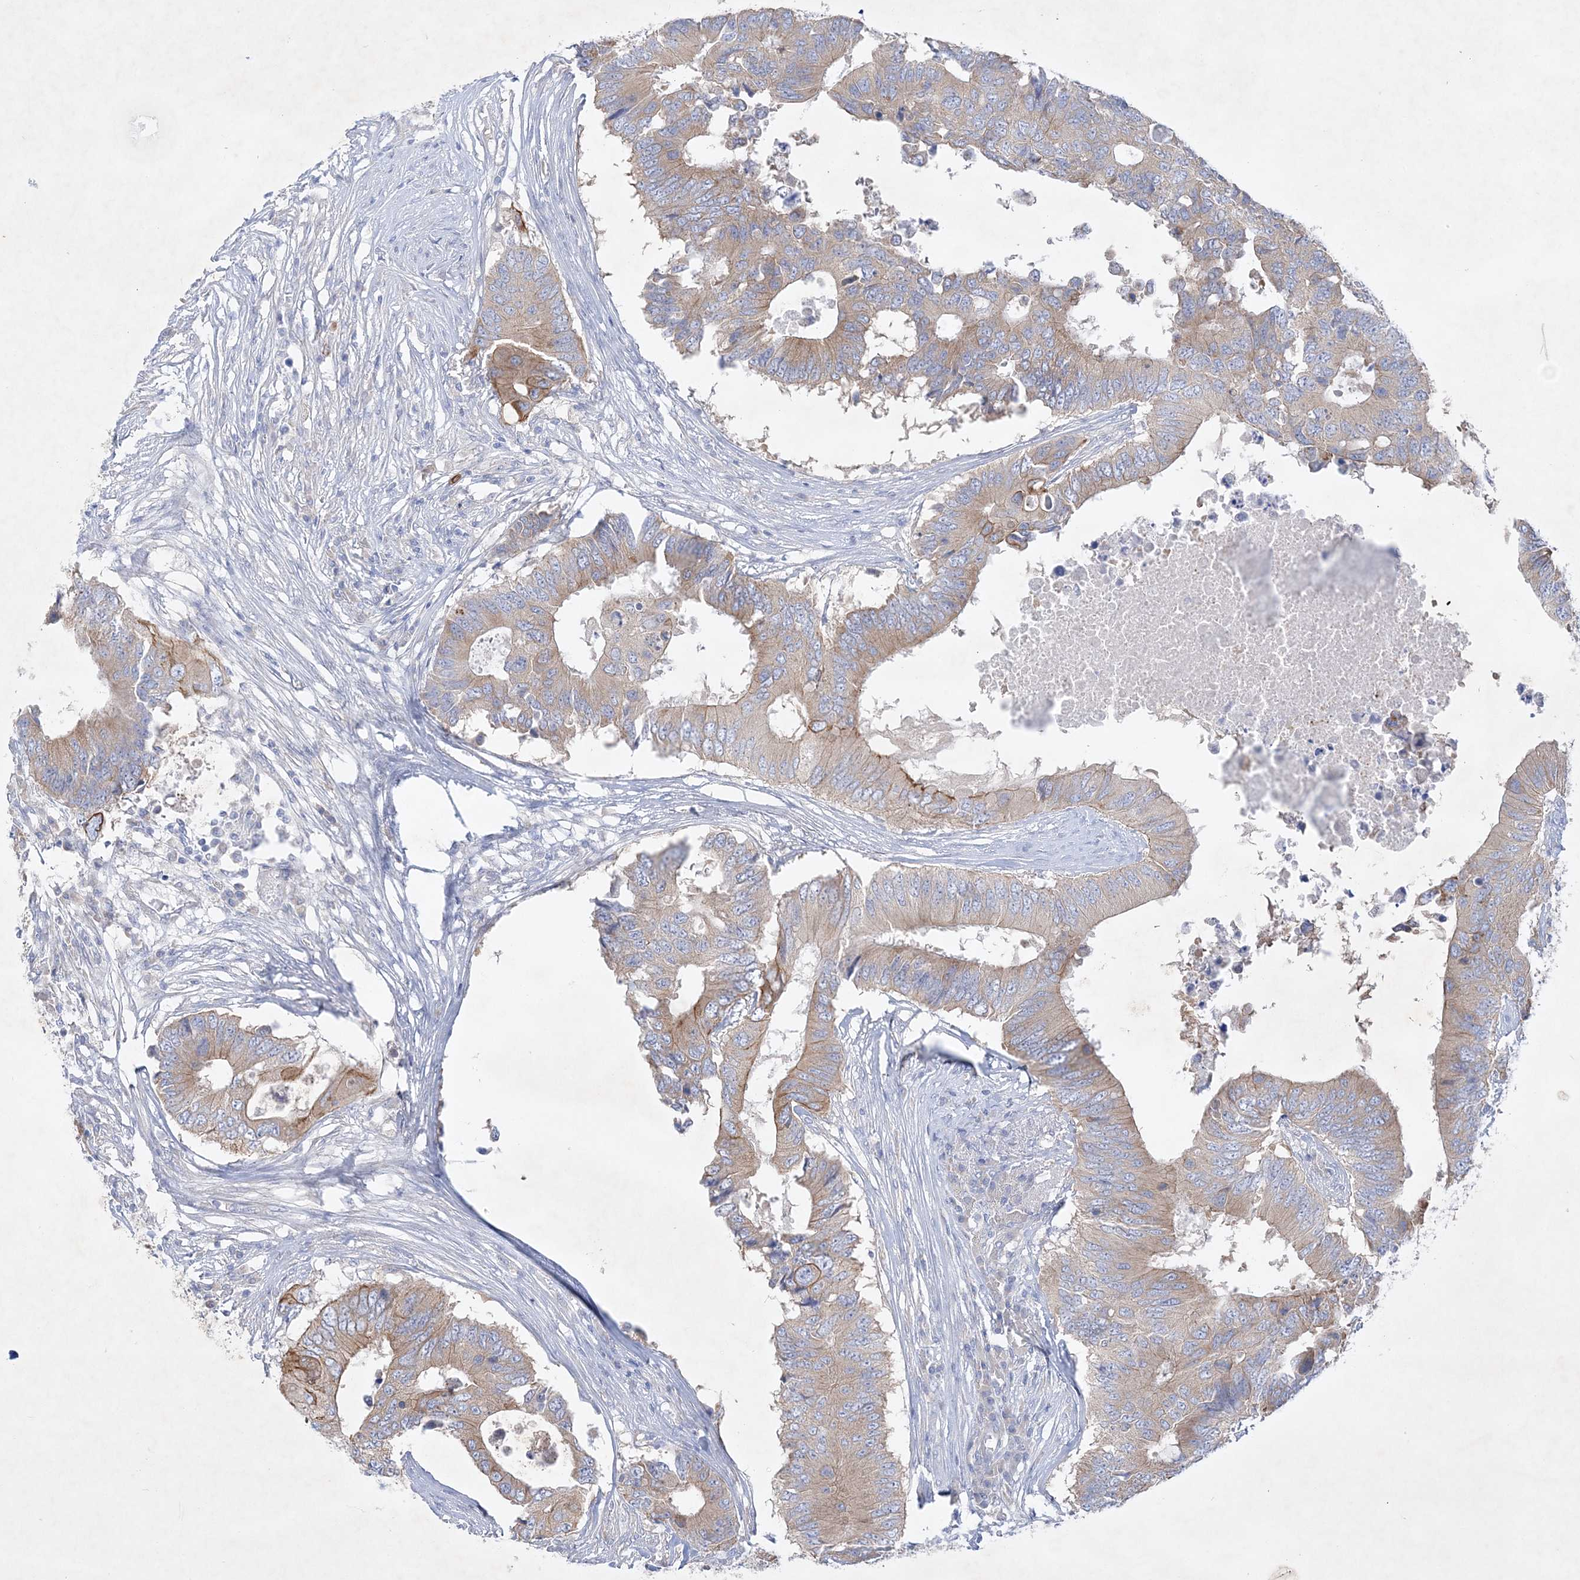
{"staining": {"intensity": "weak", "quantity": ">75%", "location": "cytoplasmic/membranous"}, "tissue": "colorectal cancer", "cell_type": "Tumor cells", "image_type": "cancer", "snomed": [{"axis": "morphology", "description": "Adenocarcinoma, NOS"}, {"axis": "topography", "description": "Colon"}], "caption": "Protein staining reveals weak cytoplasmic/membranous expression in approximately >75% of tumor cells in colorectal cancer.", "gene": "FARSB", "patient": {"sex": "male", "age": 71}}